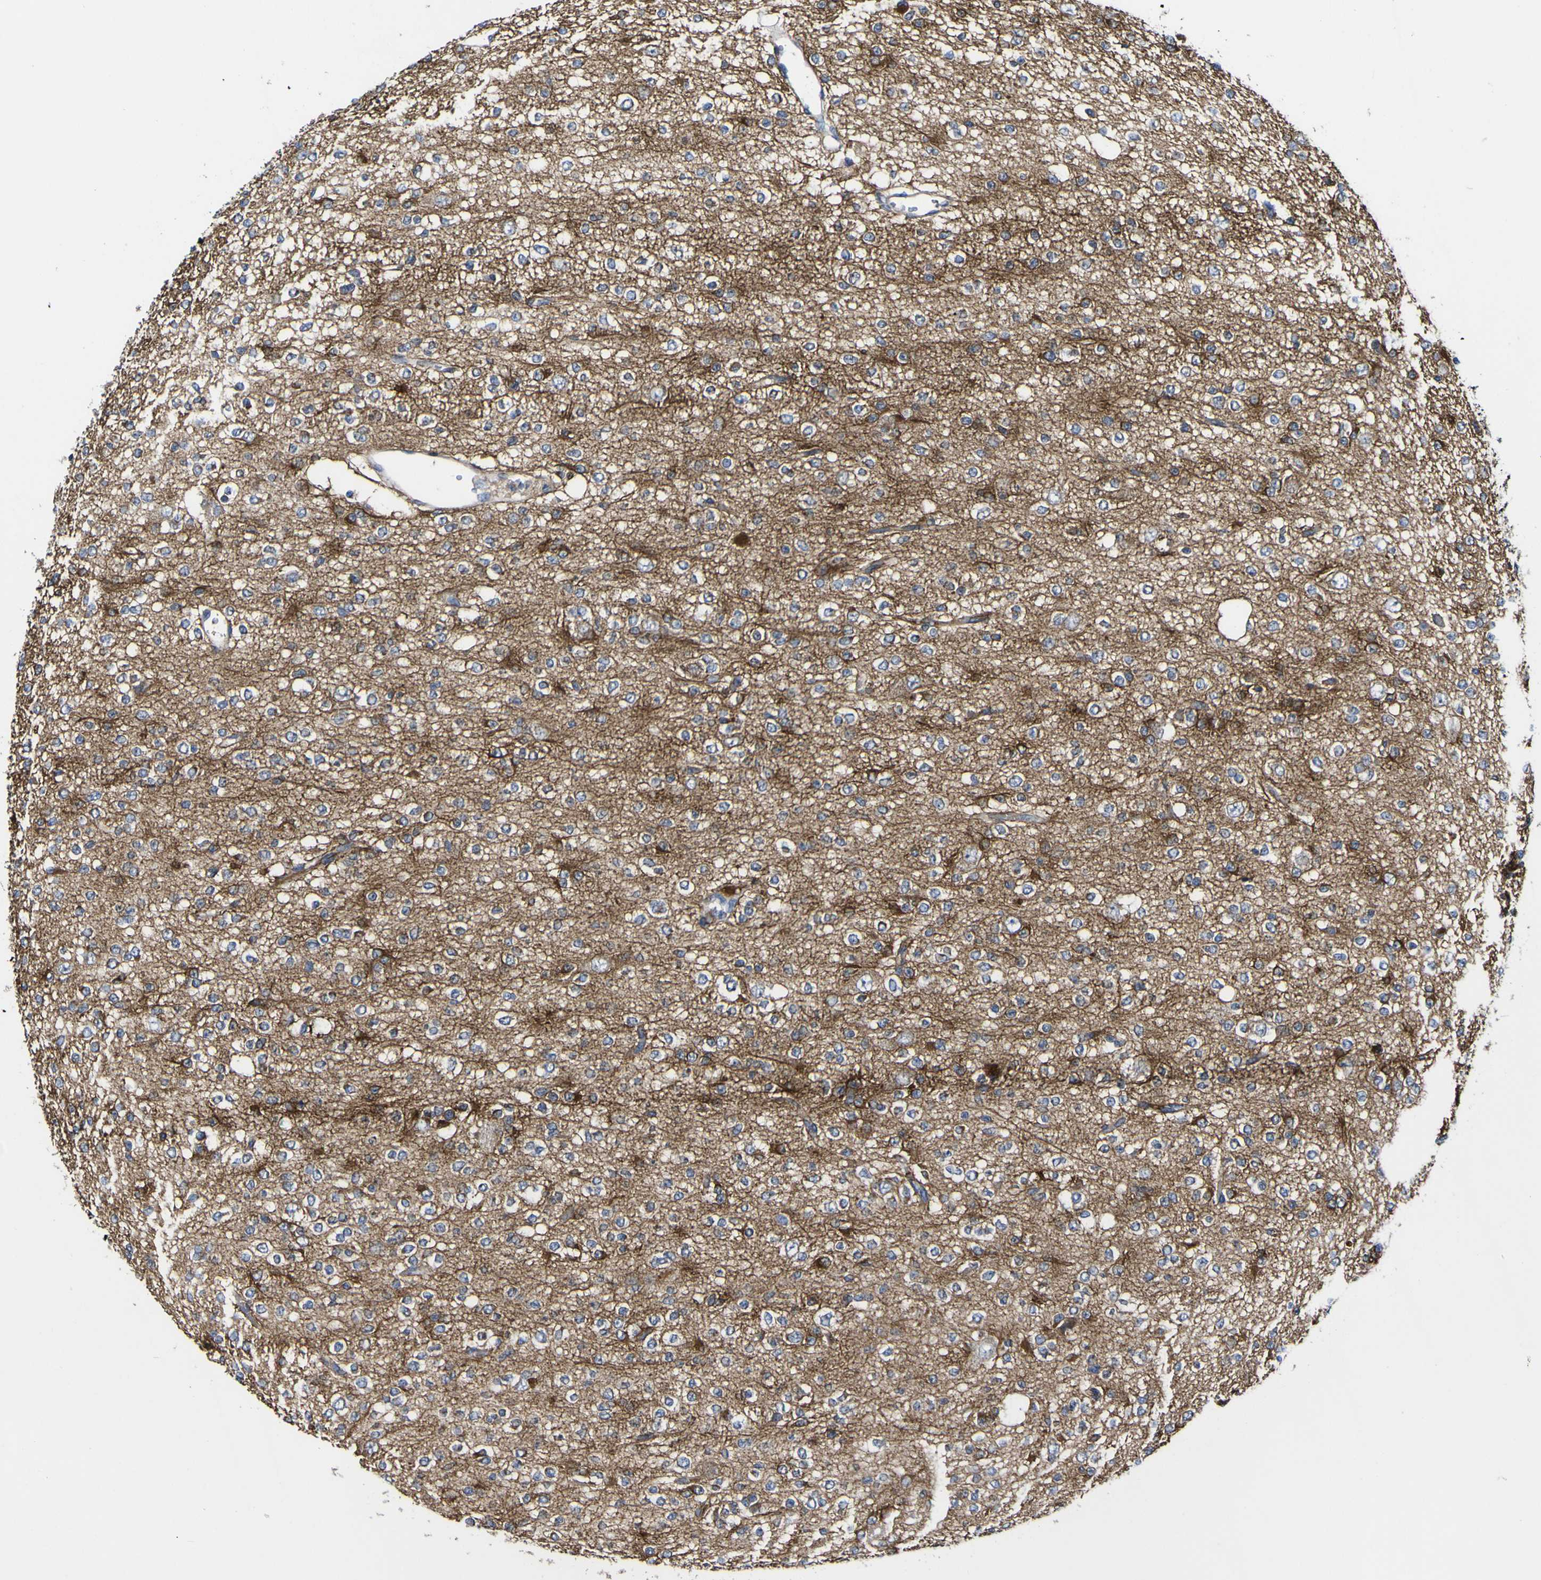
{"staining": {"intensity": "strong", "quantity": "<25%", "location": "cytoplasmic/membranous"}, "tissue": "glioma", "cell_type": "Tumor cells", "image_type": "cancer", "snomed": [{"axis": "morphology", "description": "Glioma, malignant, Low grade"}, {"axis": "topography", "description": "Brain"}], "caption": "Malignant glioma (low-grade) was stained to show a protein in brown. There is medium levels of strong cytoplasmic/membranous positivity in about <25% of tumor cells. Nuclei are stained in blue.", "gene": "CCDC90B", "patient": {"sex": "male", "age": 38}}